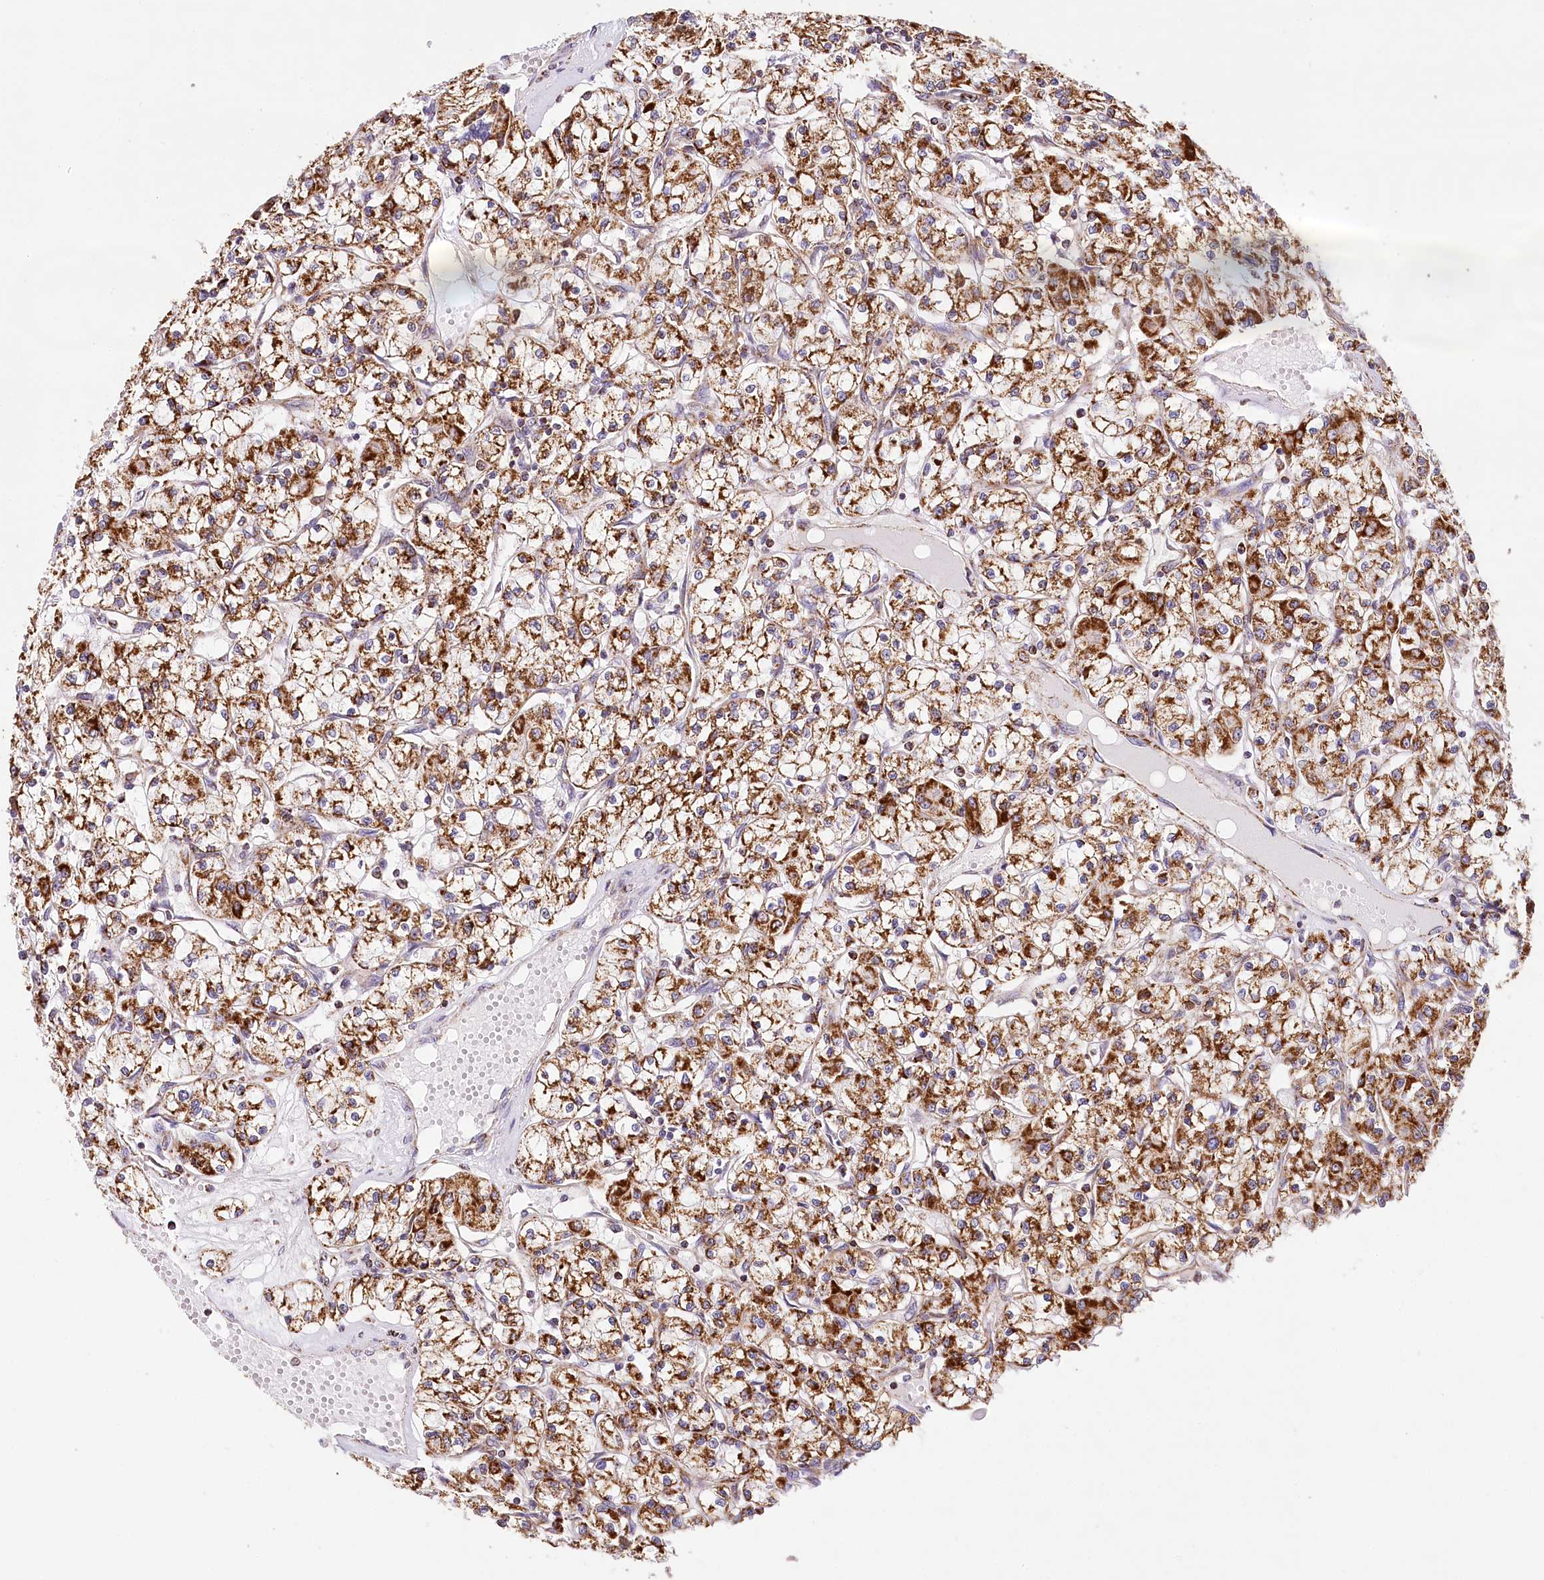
{"staining": {"intensity": "strong", "quantity": ">75%", "location": "cytoplasmic/membranous"}, "tissue": "renal cancer", "cell_type": "Tumor cells", "image_type": "cancer", "snomed": [{"axis": "morphology", "description": "Adenocarcinoma, NOS"}, {"axis": "topography", "description": "Kidney"}], "caption": "Human renal cancer stained with a brown dye reveals strong cytoplasmic/membranous positive positivity in about >75% of tumor cells.", "gene": "LSS", "patient": {"sex": "female", "age": 59}}